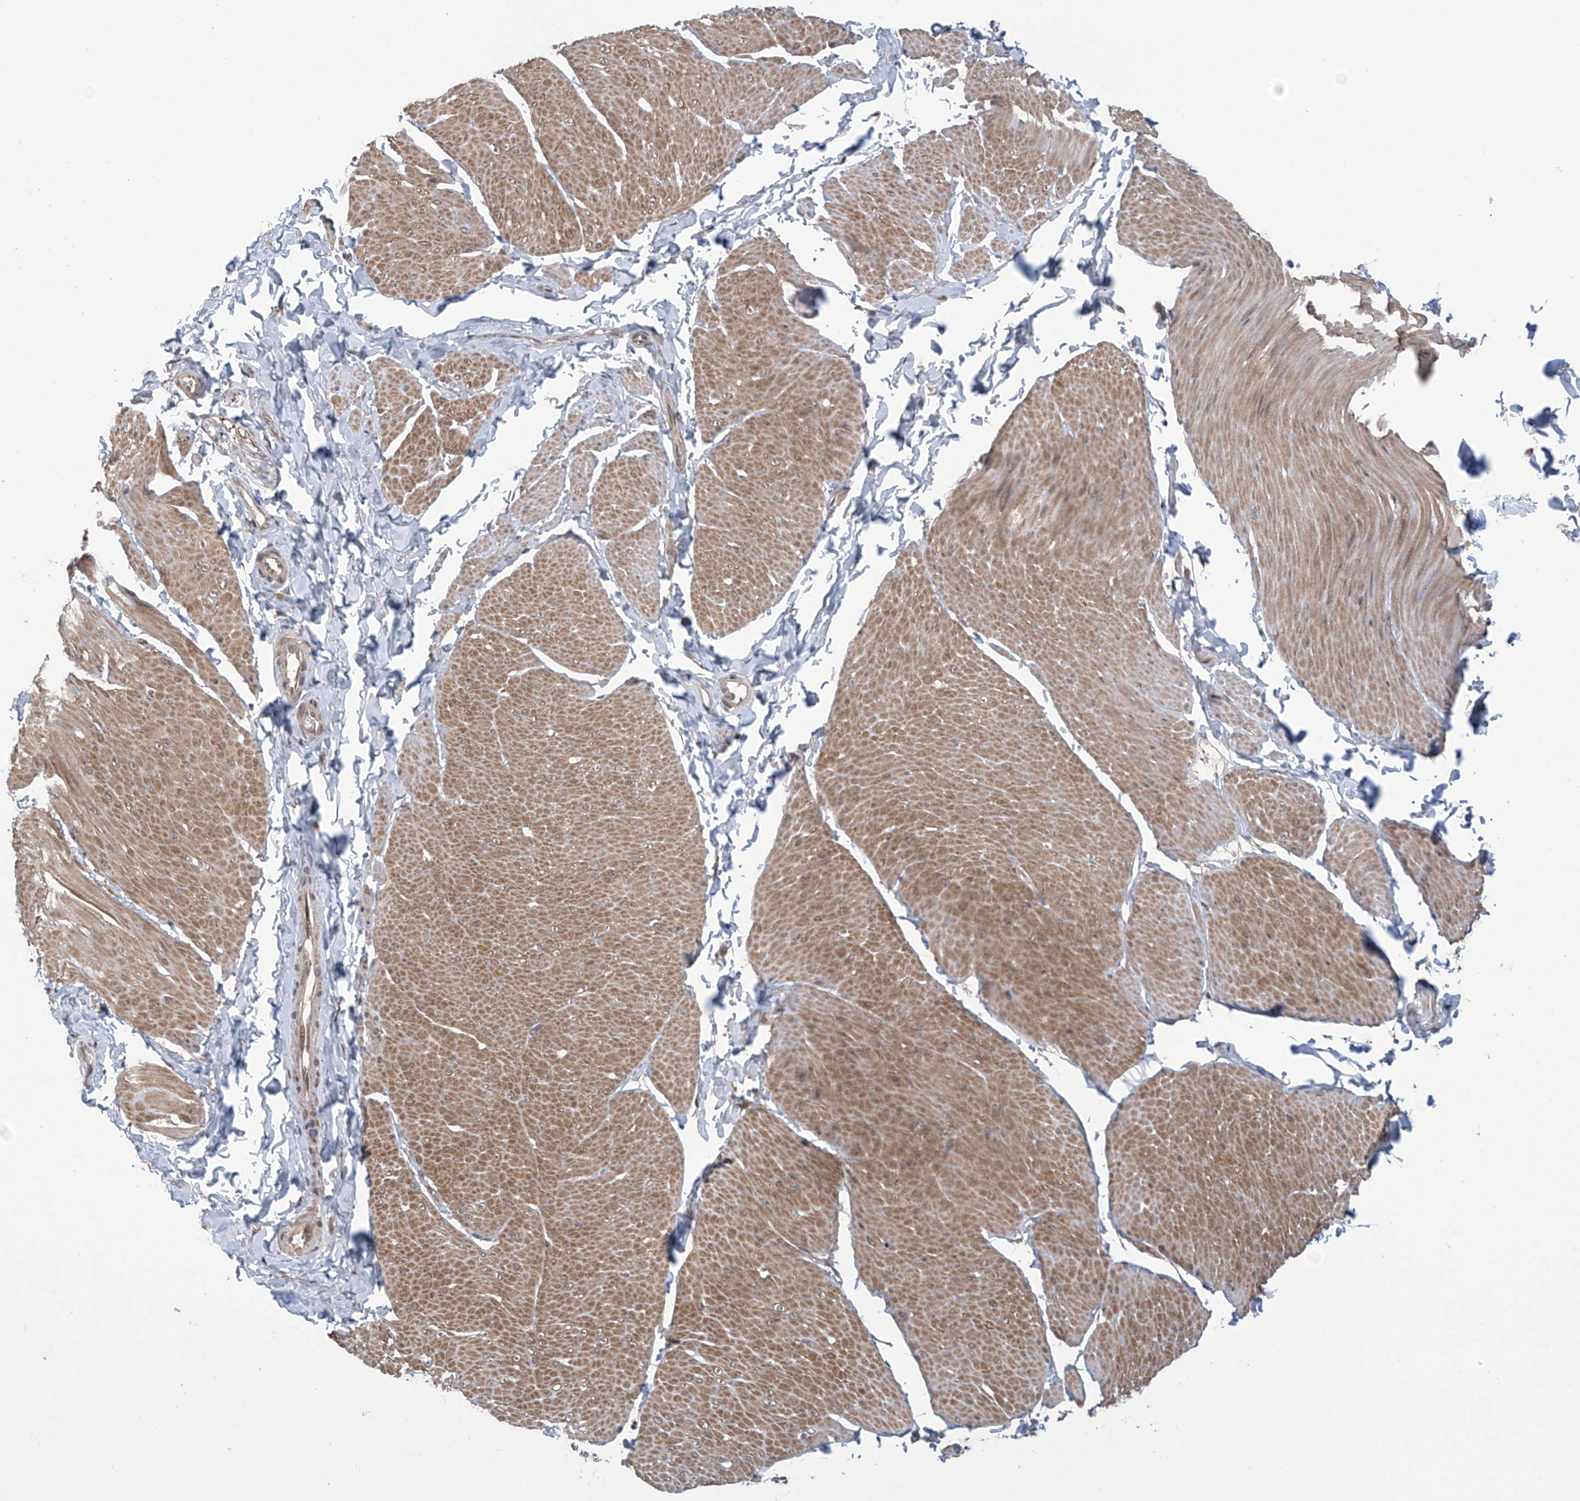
{"staining": {"intensity": "moderate", "quantity": ">75%", "location": "cytoplasmic/membranous,nuclear"}, "tissue": "smooth muscle", "cell_type": "Smooth muscle cells", "image_type": "normal", "snomed": [{"axis": "morphology", "description": "Urothelial carcinoma, High grade"}, {"axis": "topography", "description": "Urinary bladder"}], "caption": "A photomicrograph of human smooth muscle stained for a protein exhibits moderate cytoplasmic/membranous,nuclear brown staining in smooth muscle cells. (Brightfield microscopy of DAB IHC at high magnification).", "gene": "ABHD13", "patient": {"sex": "male", "age": 46}}